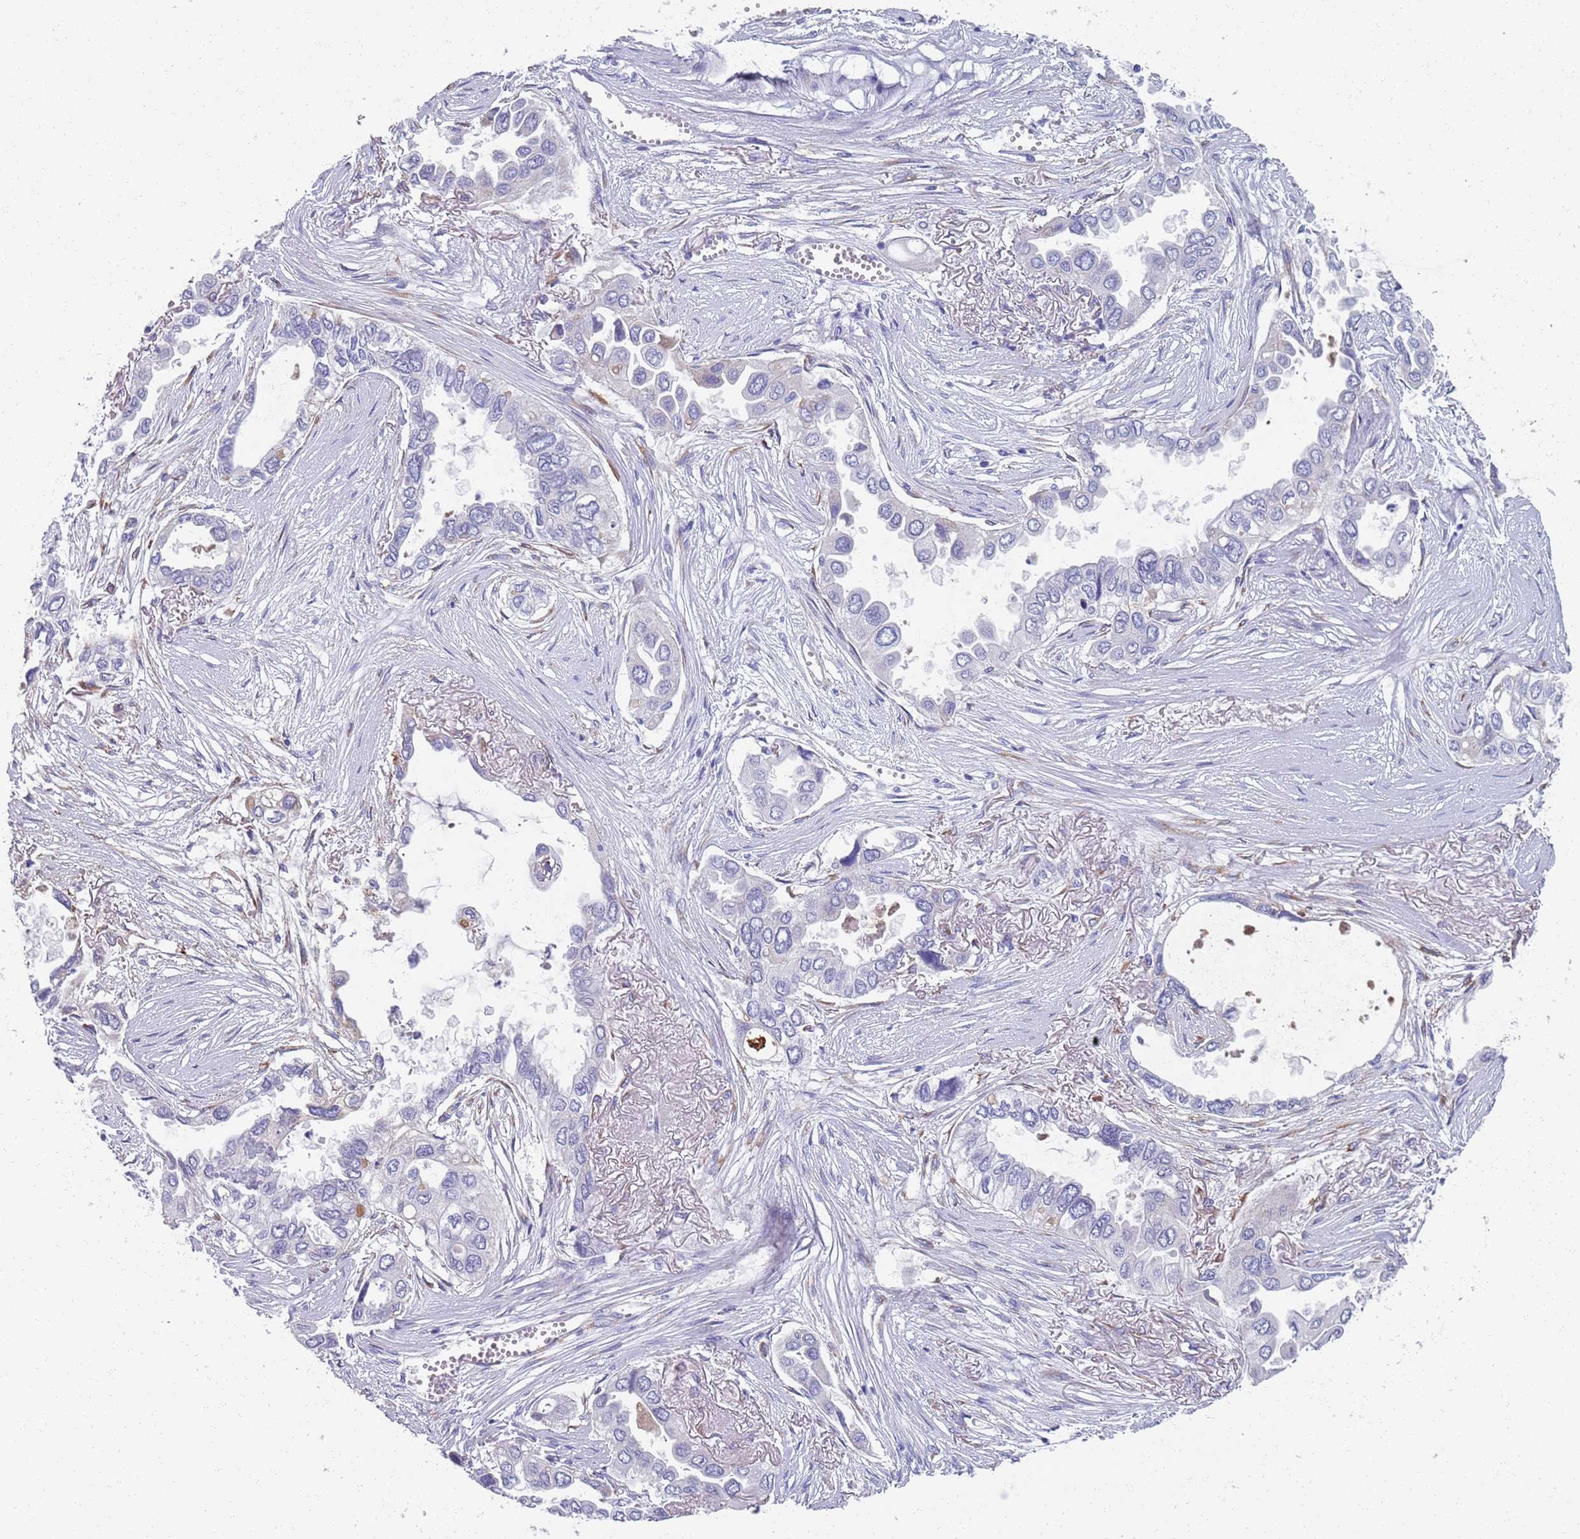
{"staining": {"intensity": "negative", "quantity": "none", "location": "none"}, "tissue": "lung cancer", "cell_type": "Tumor cells", "image_type": "cancer", "snomed": [{"axis": "morphology", "description": "Adenocarcinoma, NOS"}, {"axis": "topography", "description": "Lung"}], "caption": "High power microscopy histopathology image of an immunohistochemistry (IHC) micrograph of lung adenocarcinoma, revealing no significant staining in tumor cells.", "gene": "PLOD1", "patient": {"sex": "female", "age": 76}}